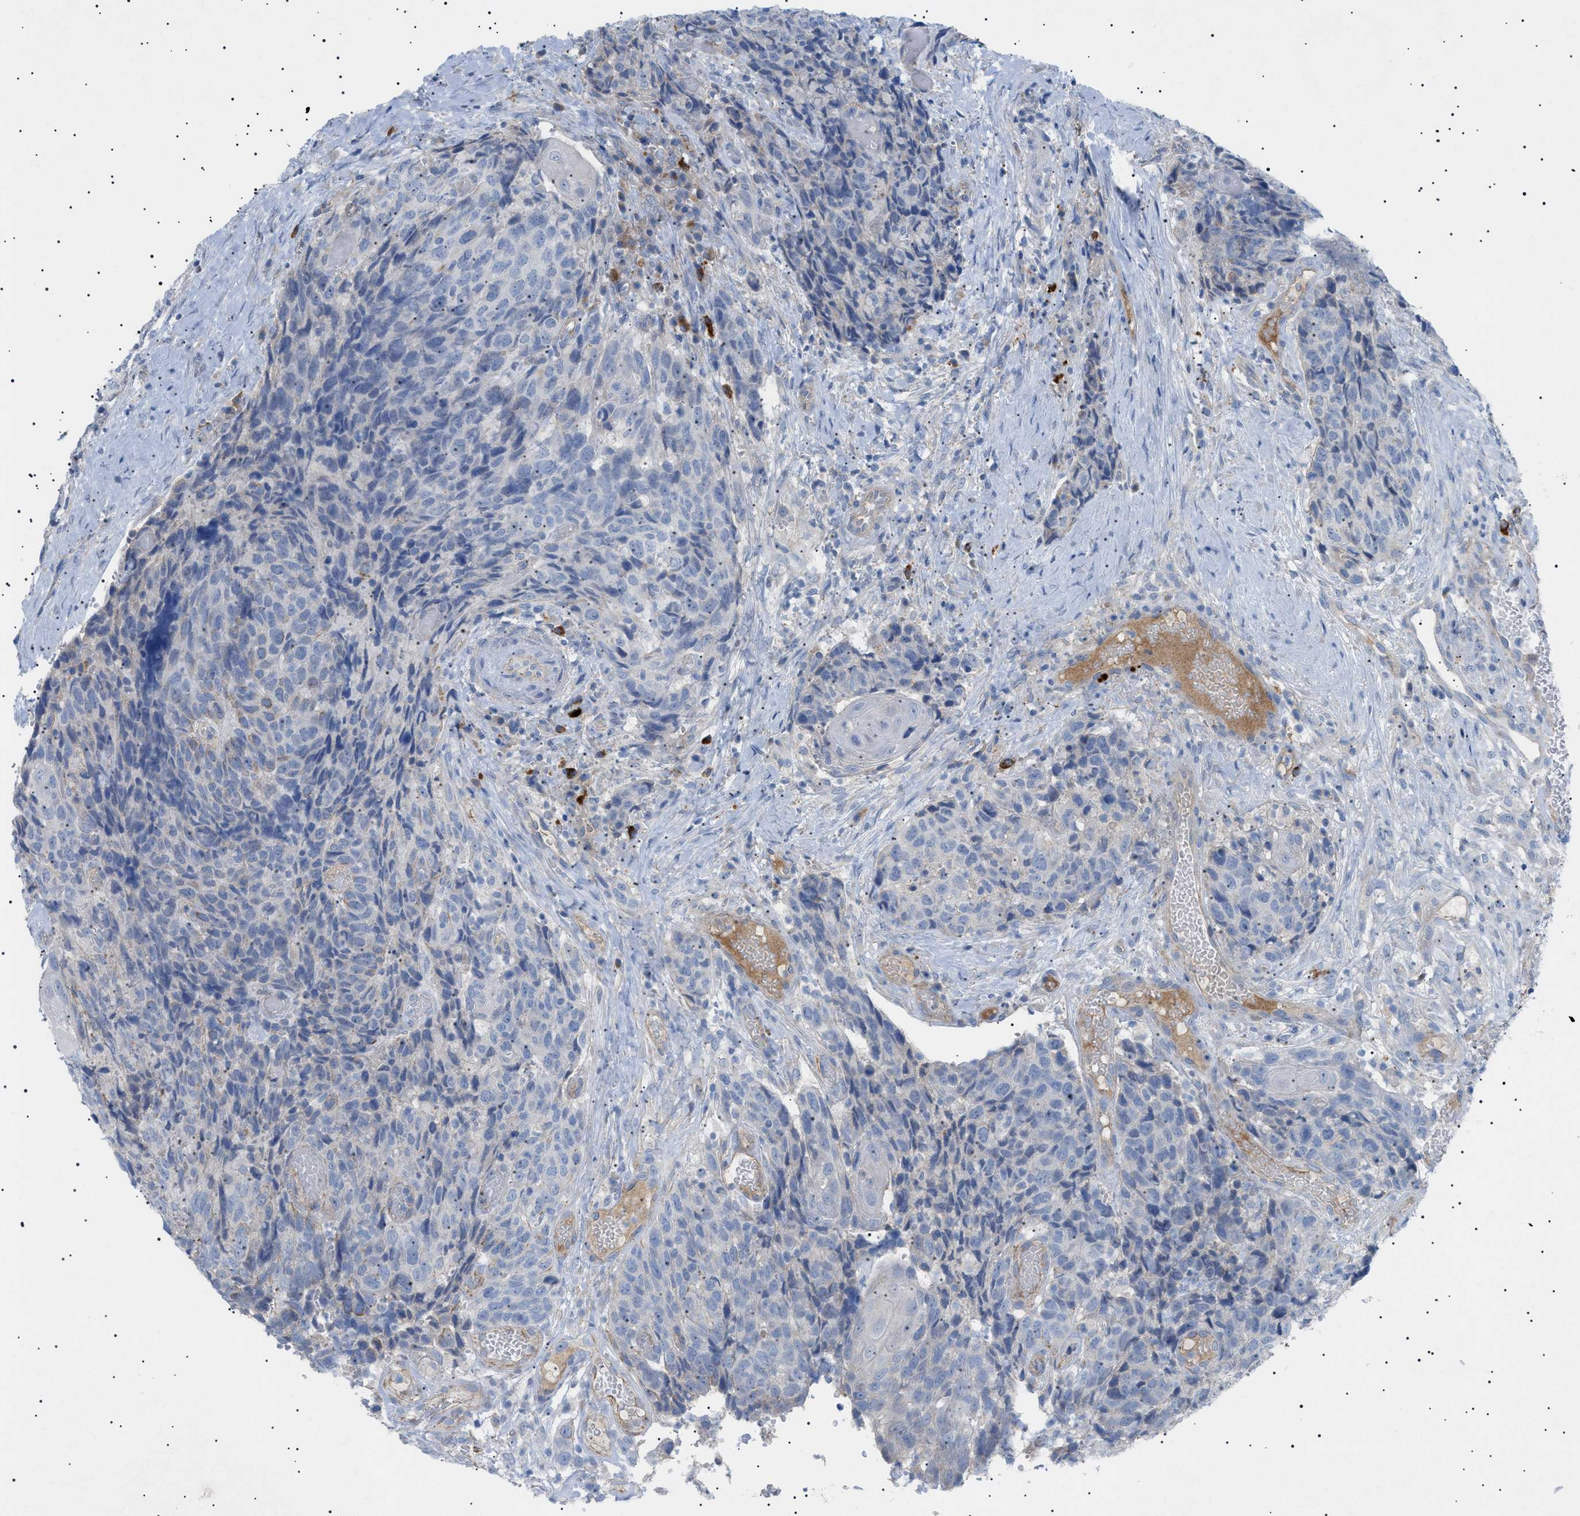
{"staining": {"intensity": "negative", "quantity": "none", "location": "none"}, "tissue": "head and neck cancer", "cell_type": "Tumor cells", "image_type": "cancer", "snomed": [{"axis": "morphology", "description": "Squamous cell carcinoma, NOS"}, {"axis": "topography", "description": "Head-Neck"}], "caption": "Immunohistochemistry (IHC) histopathology image of neoplastic tissue: head and neck cancer stained with DAB (3,3'-diaminobenzidine) demonstrates no significant protein positivity in tumor cells. Nuclei are stained in blue.", "gene": "ADAMTS1", "patient": {"sex": "male", "age": 66}}